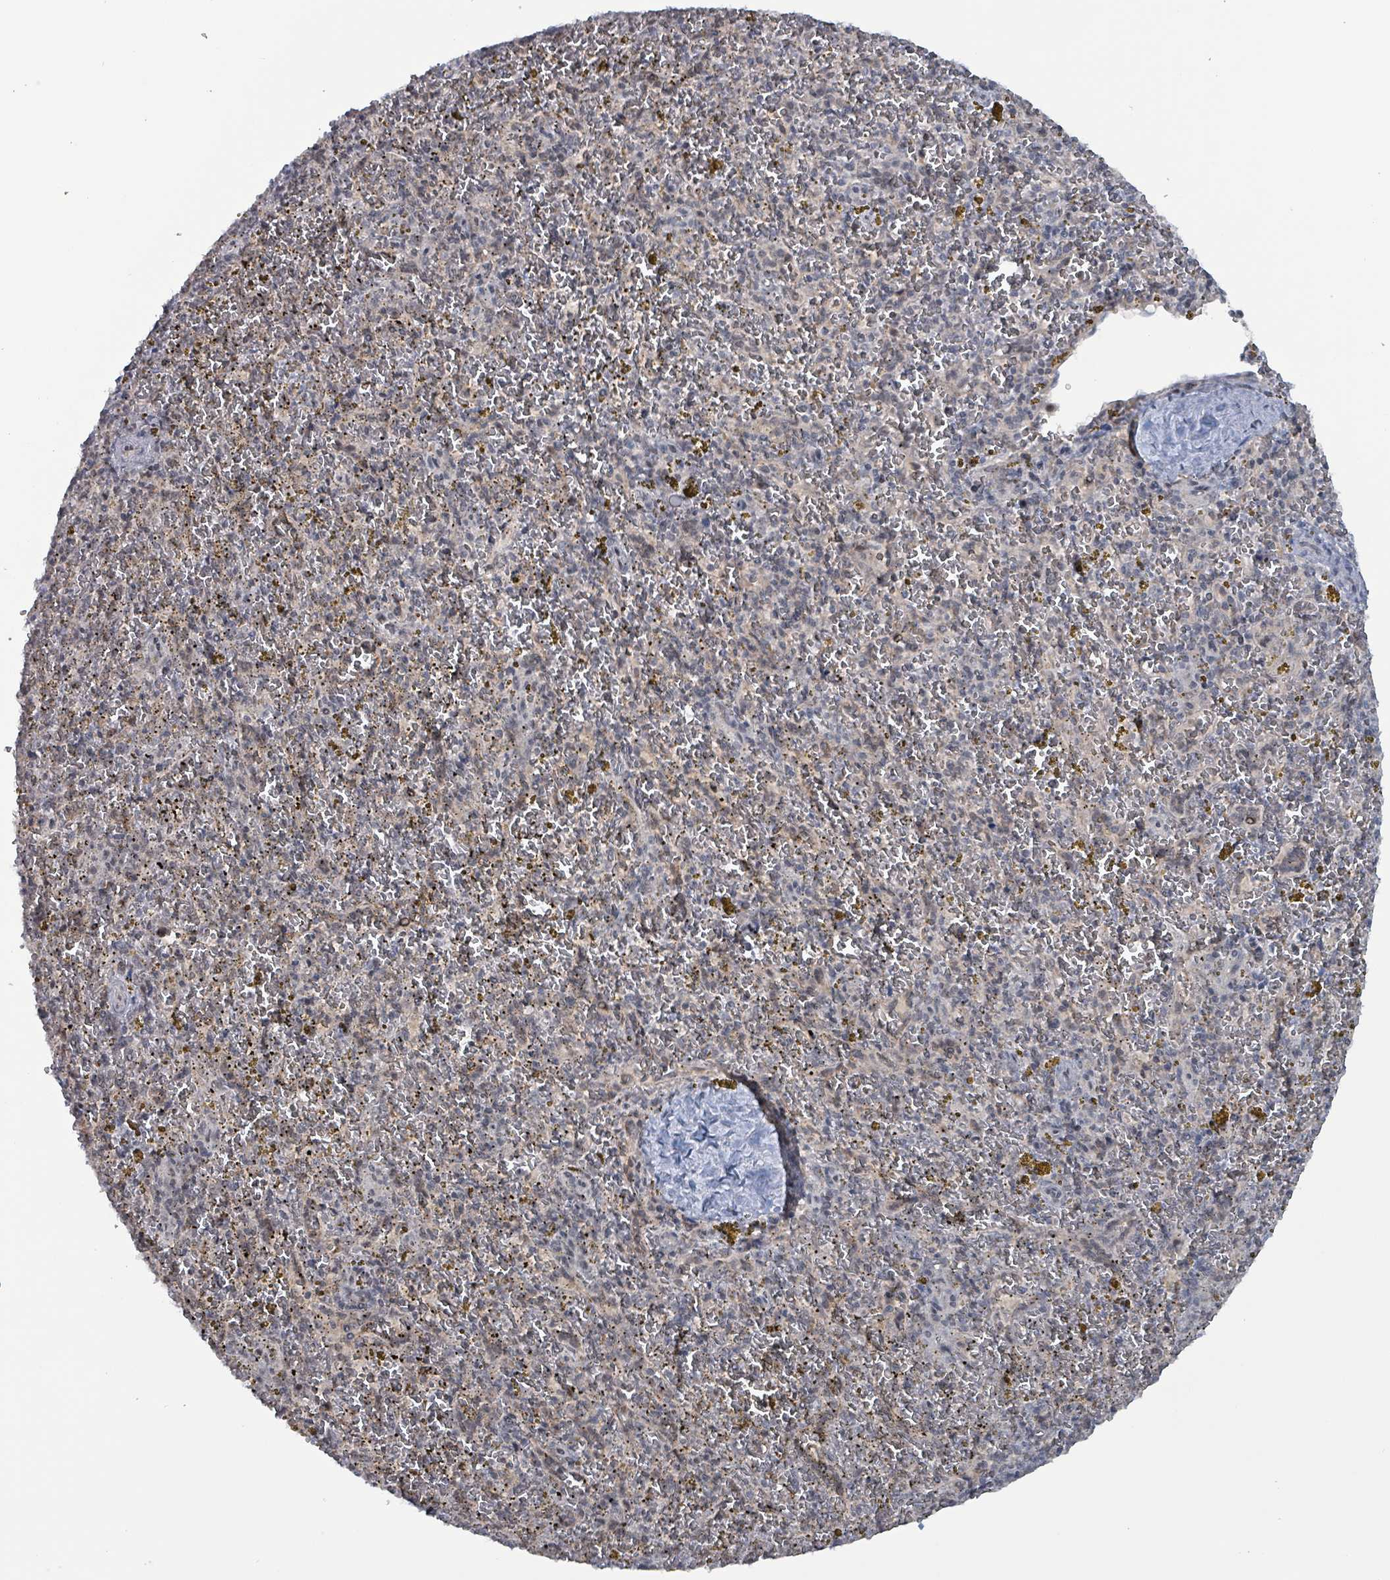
{"staining": {"intensity": "negative", "quantity": "none", "location": "none"}, "tissue": "spleen", "cell_type": "Cells in red pulp", "image_type": "normal", "snomed": [{"axis": "morphology", "description": "Normal tissue, NOS"}, {"axis": "topography", "description": "Spleen"}], "caption": "This is a photomicrograph of IHC staining of normal spleen, which shows no staining in cells in red pulp. (DAB (3,3'-diaminobenzidine) immunohistochemistry, high magnification).", "gene": "BIVM", "patient": {"sex": "male", "age": 57}}